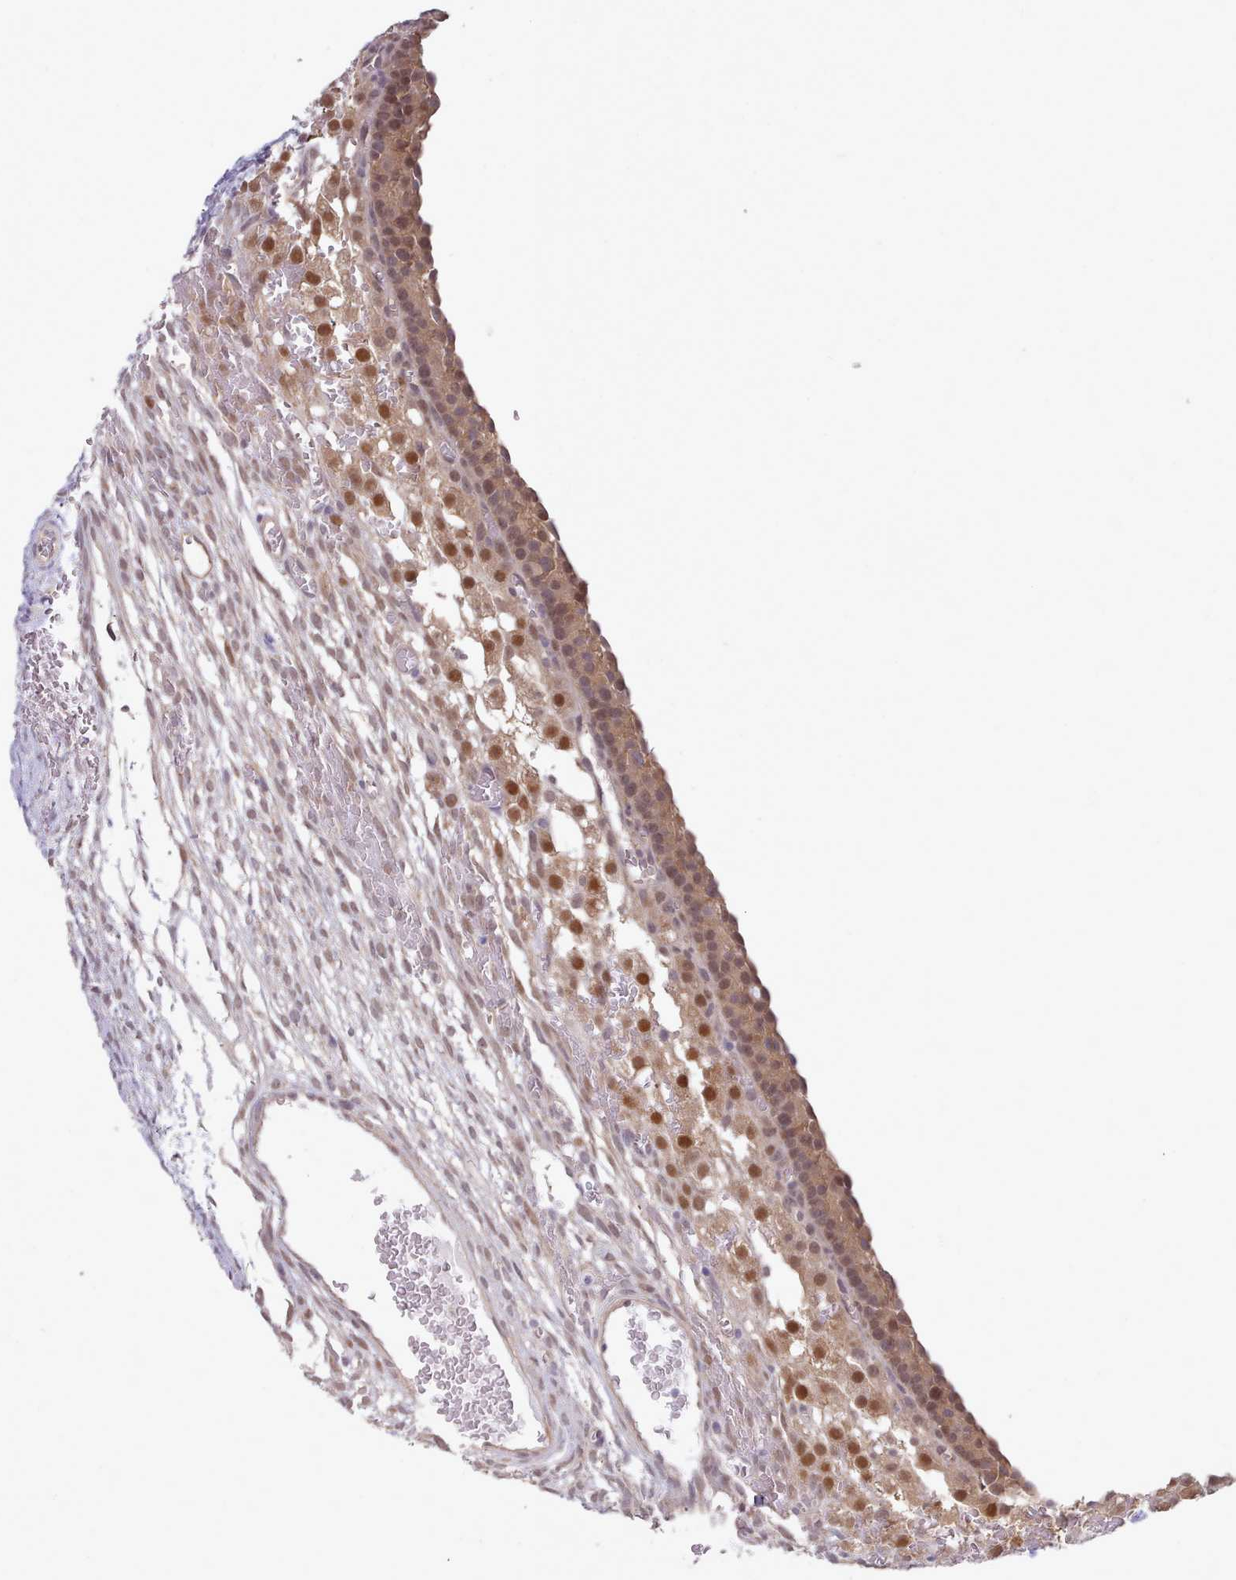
{"staining": {"intensity": "weak", "quantity": "25%-75%", "location": "nuclear"}, "tissue": "ovary", "cell_type": "Ovarian stroma cells", "image_type": "normal", "snomed": [{"axis": "morphology", "description": "Normal tissue, NOS"}, {"axis": "topography", "description": "Ovary"}], "caption": "The immunohistochemical stain highlights weak nuclear staining in ovarian stroma cells of normal ovary.", "gene": "CES3", "patient": {"sex": "female", "age": 39}}